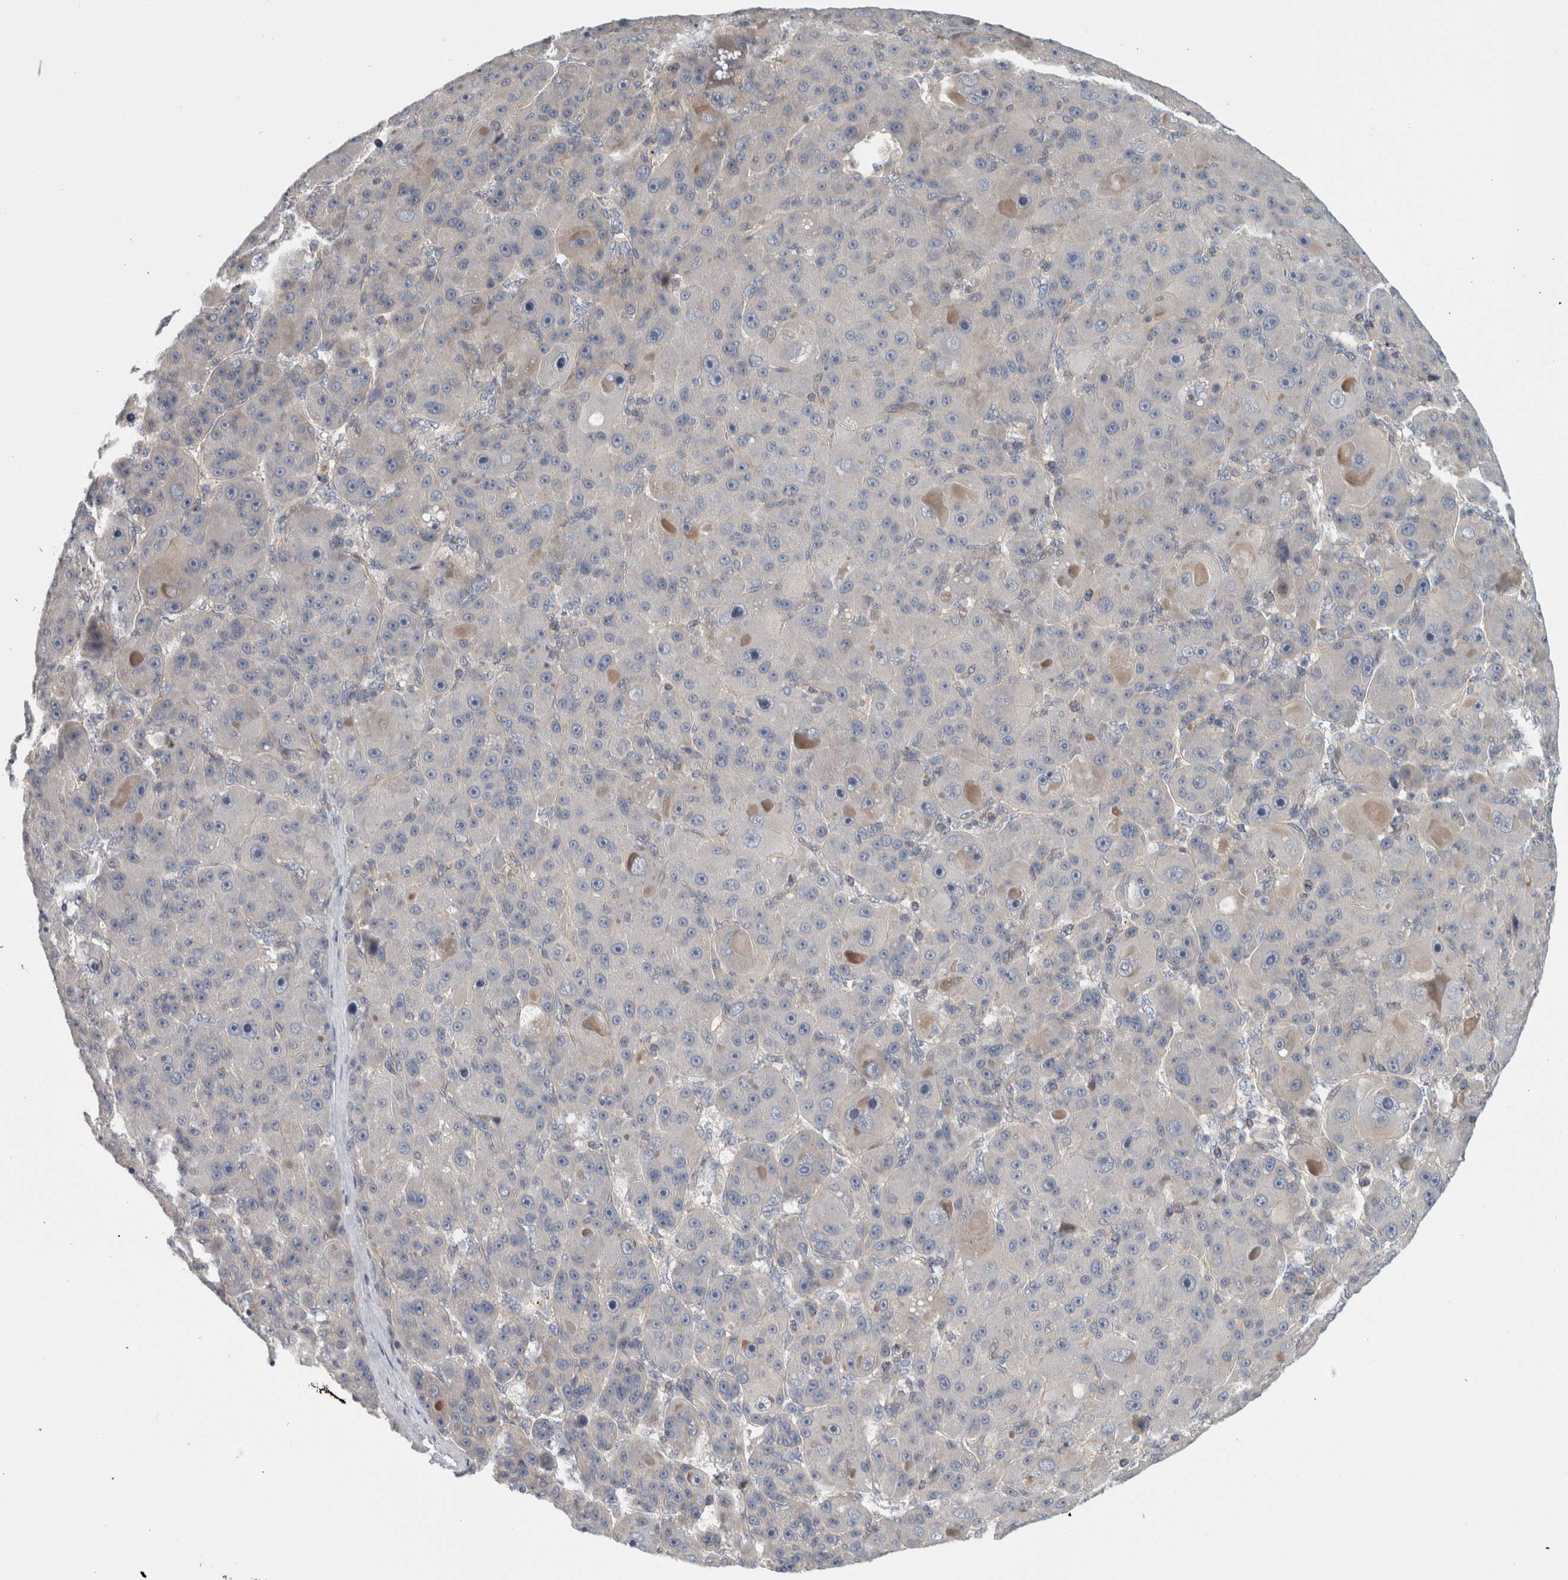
{"staining": {"intensity": "negative", "quantity": "none", "location": "none"}, "tissue": "liver cancer", "cell_type": "Tumor cells", "image_type": "cancer", "snomed": [{"axis": "morphology", "description": "Carcinoma, Hepatocellular, NOS"}, {"axis": "topography", "description": "Liver"}], "caption": "The histopathology image shows no staining of tumor cells in liver hepatocellular carcinoma.", "gene": "ZNF804B", "patient": {"sex": "male", "age": 76}}